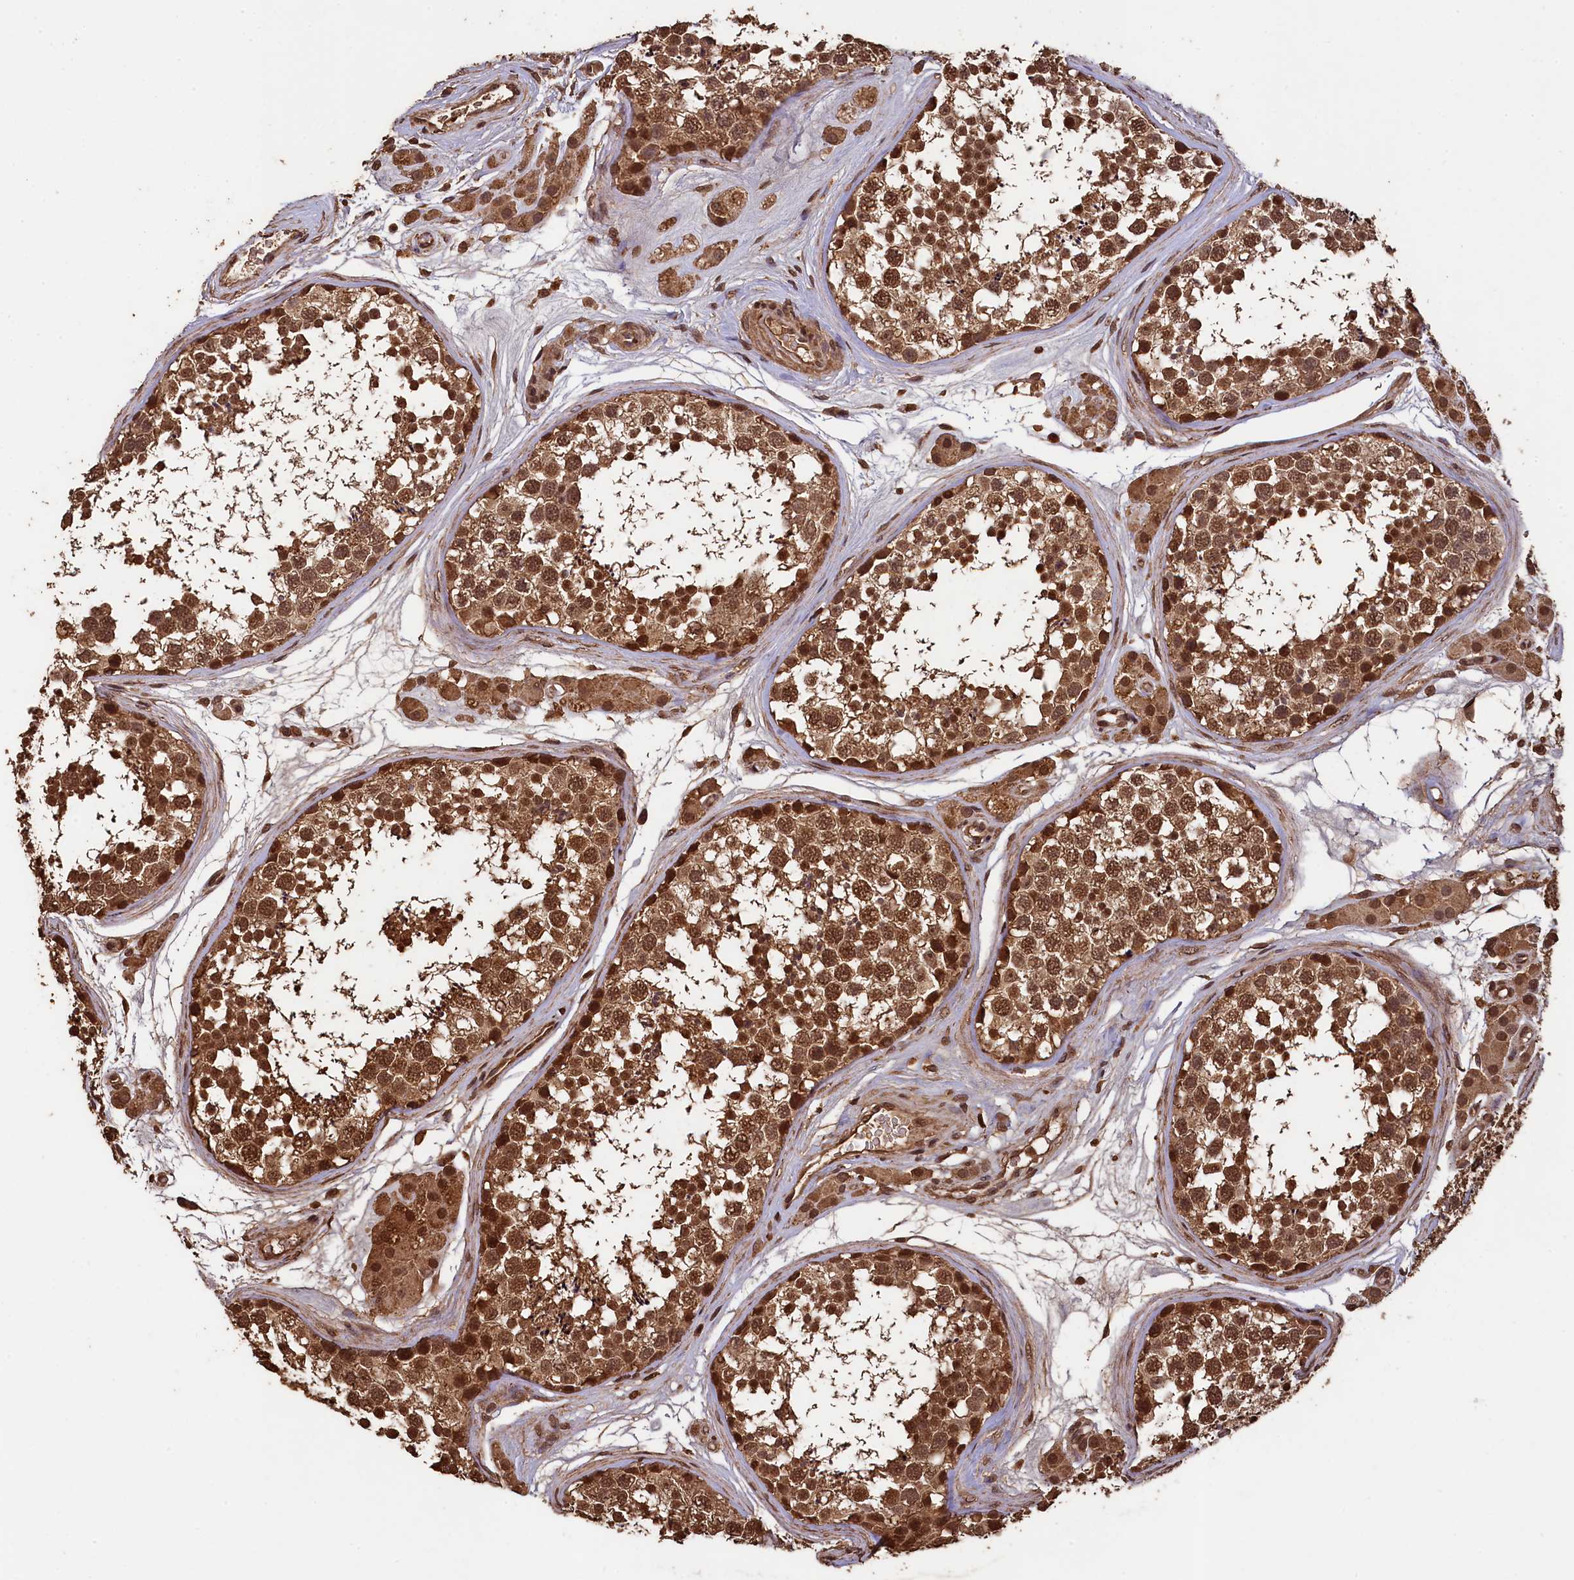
{"staining": {"intensity": "moderate", "quantity": ">75%", "location": "cytoplasmic/membranous,nuclear"}, "tissue": "testis", "cell_type": "Cells in seminiferous ducts", "image_type": "normal", "snomed": [{"axis": "morphology", "description": "Normal tissue, NOS"}, {"axis": "topography", "description": "Testis"}], "caption": "Protein staining shows moderate cytoplasmic/membranous,nuclear expression in approximately >75% of cells in seminiferous ducts in benign testis. The staining was performed using DAB (3,3'-diaminobenzidine), with brown indicating positive protein expression. Nuclei are stained blue with hematoxylin.", "gene": "CEP57L1", "patient": {"sex": "male", "age": 56}}